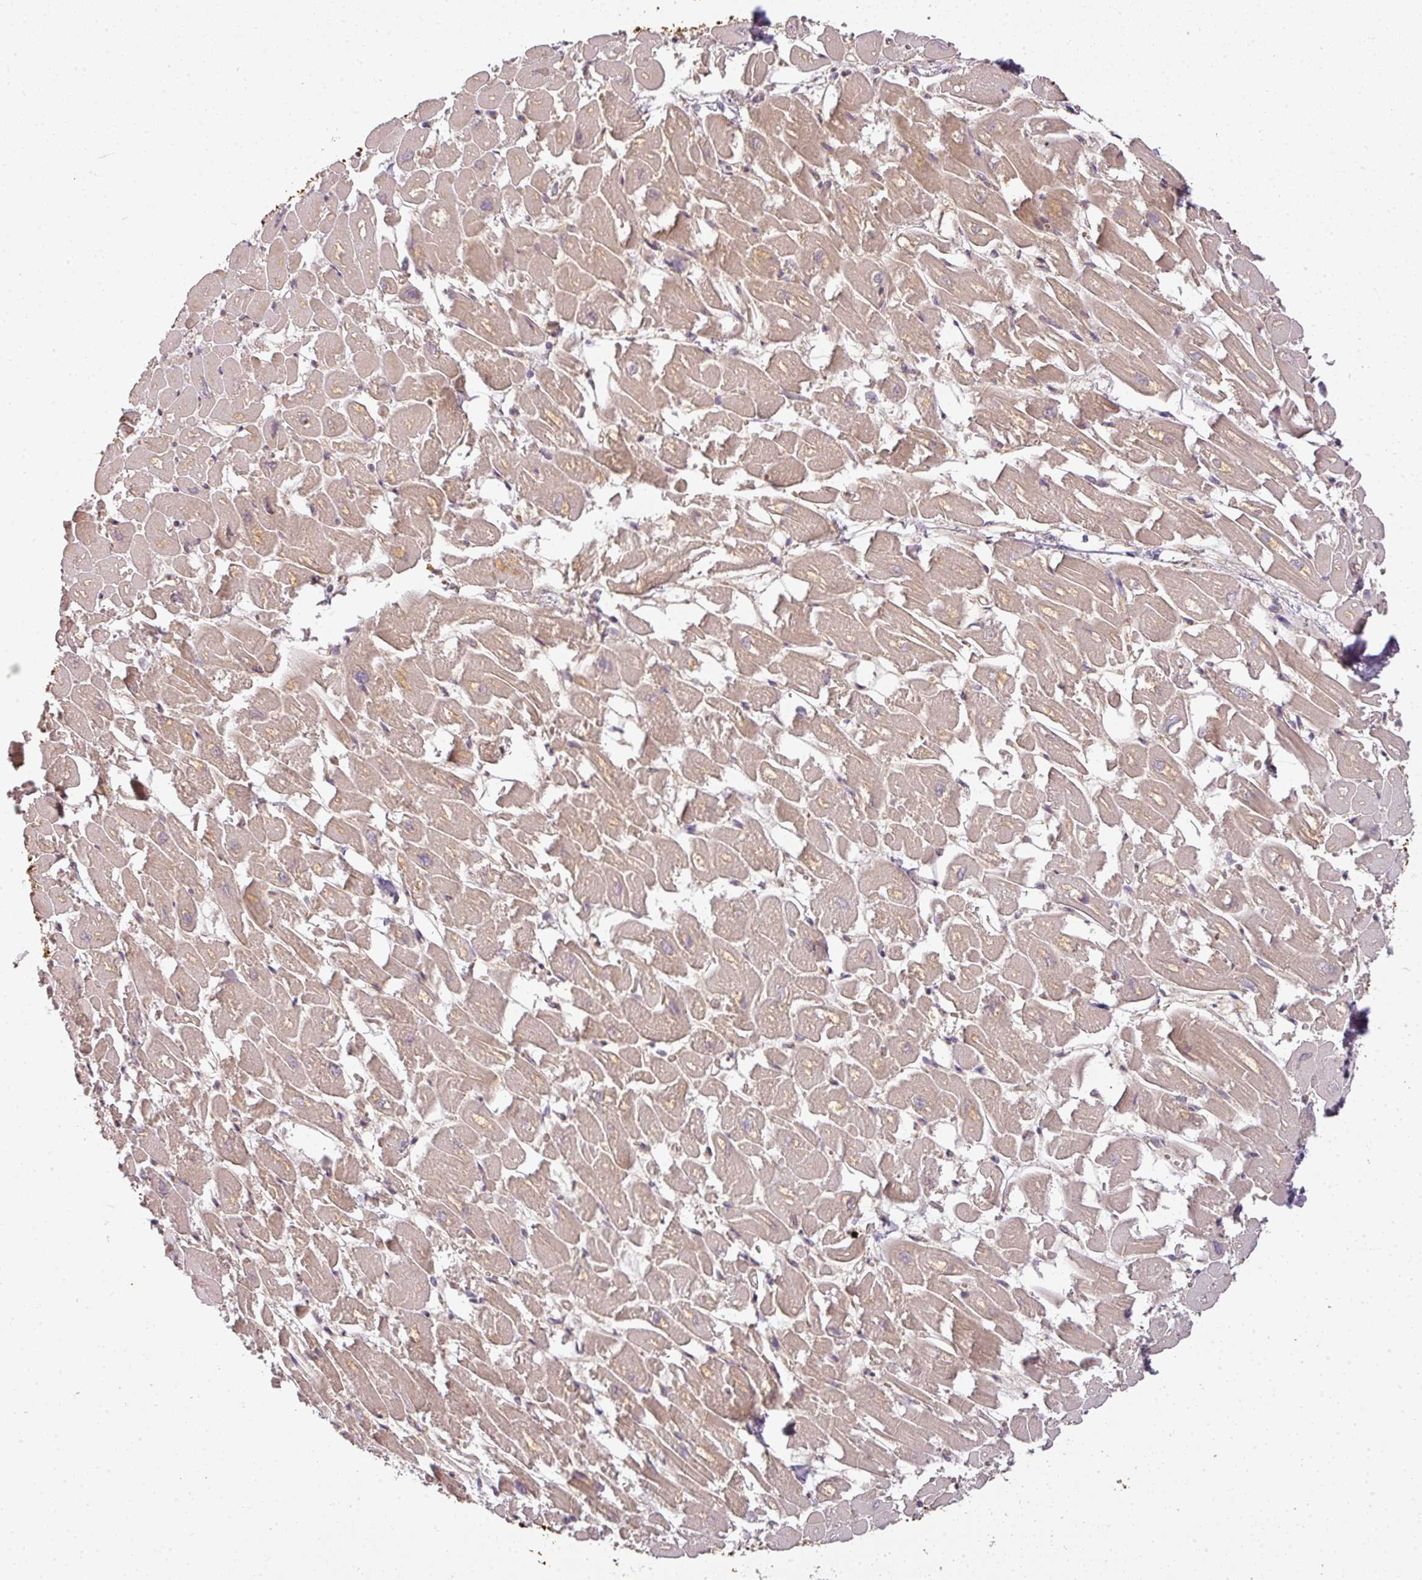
{"staining": {"intensity": "moderate", "quantity": "25%-75%", "location": "cytoplasmic/membranous"}, "tissue": "heart muscle", "cell_type": "Cardiomyocytes", "image_type": "normal", "snomed": [{"axis": "morphology", "description": "Normal tissue, NOS"}, {"axis": "topography", "description": "Heart"}], "caption": "Protein staining of benign heart muscle reveals moderate cytoplasmic/membranous positivity in approximately 25%-75% of cardiomyocytes.", "gene": "TCL1B", "patient": {"sex": "male", "age": 54}}